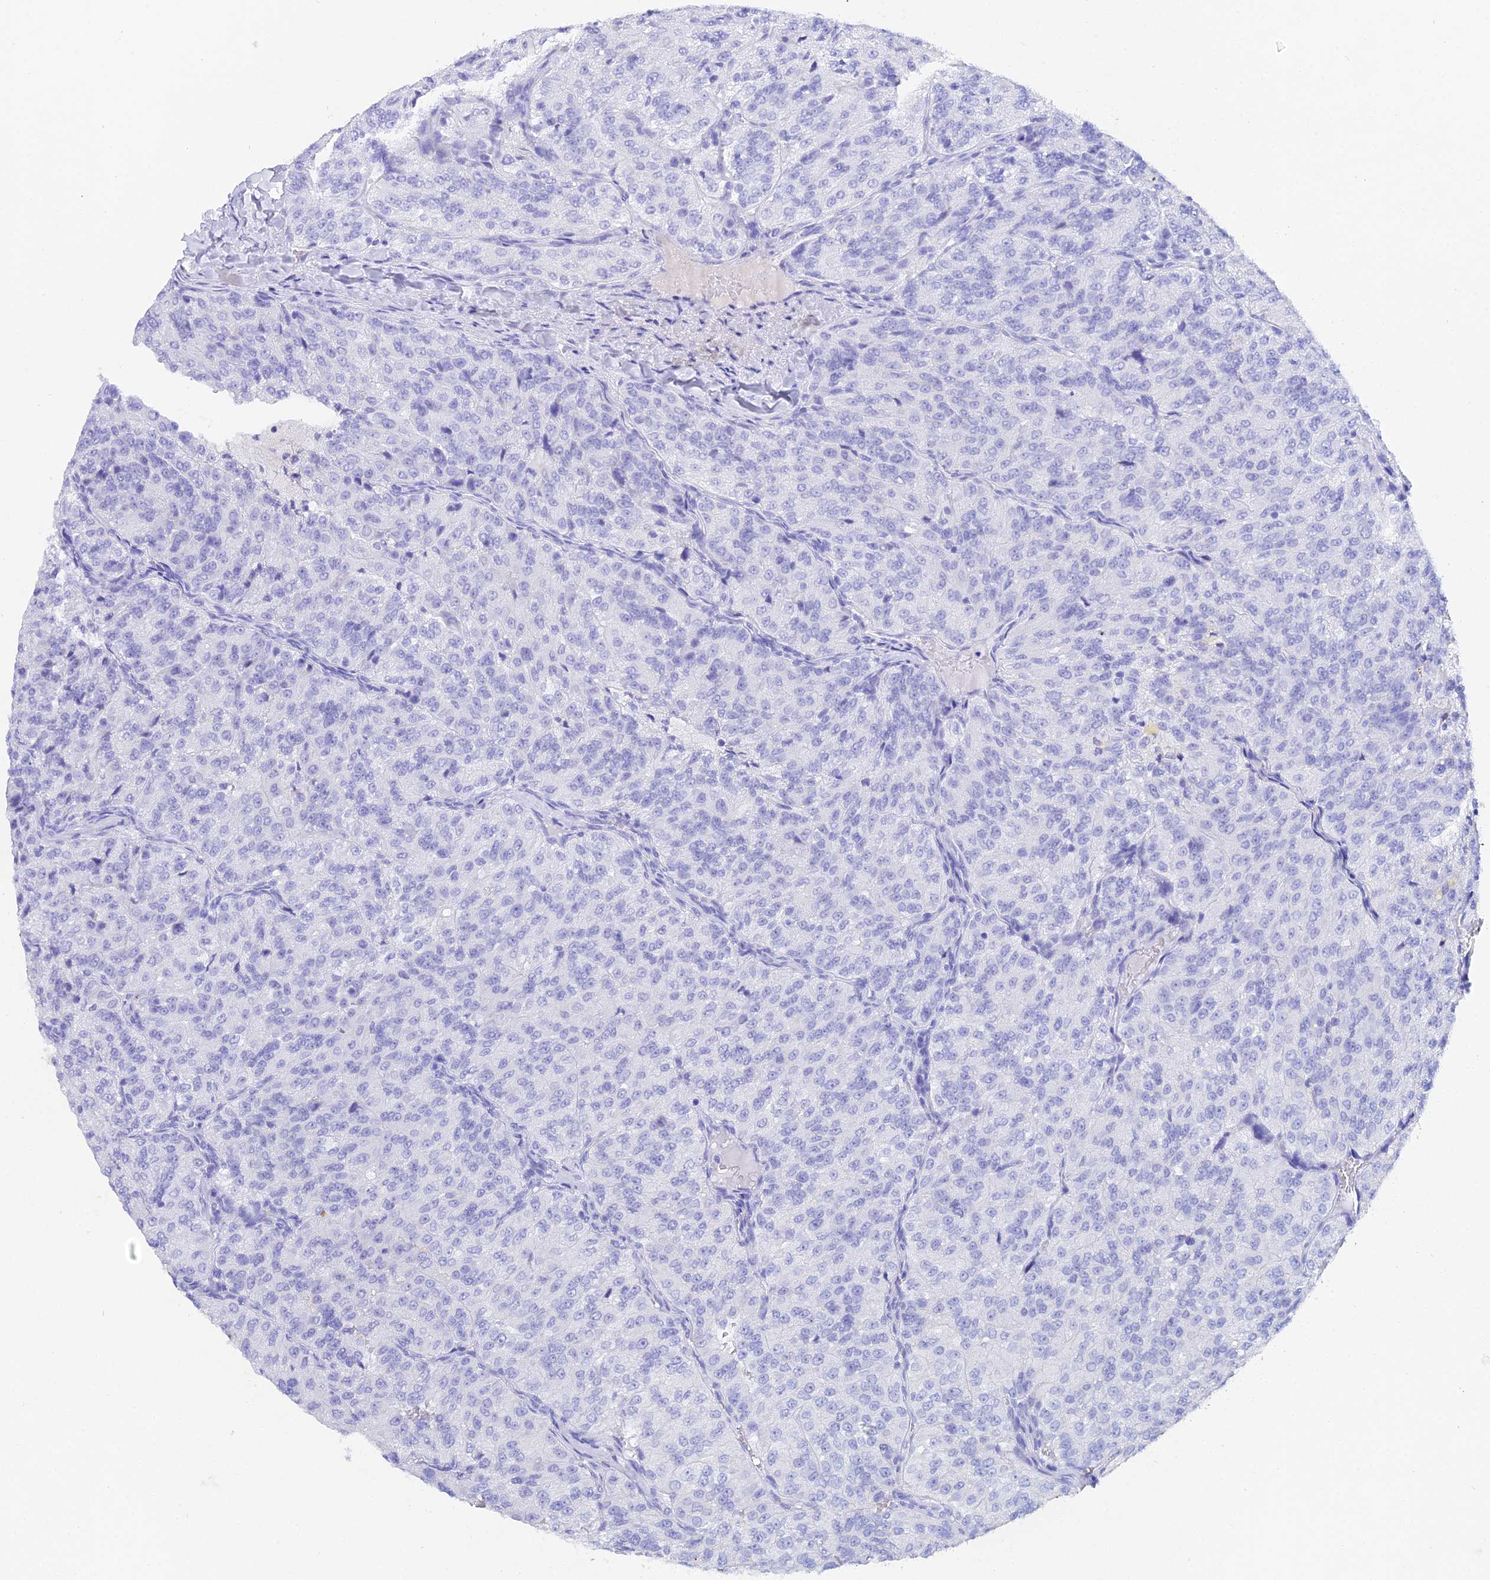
{"staining": {"intensity": "negative", "quantity": "none", "location": "none"}, "tissue": "renal cancer", "cell_type": "Tumor cells", "image_type": "cancer", "snomed": [{"axis": "morphology", "description": "Adenocarcinoma, NOS"}, {"axis": "topography", "description": "Kidney"}], "caption": "This is an immunohistochemistry photomicrograph of renal cancer. There is no positivity in tumor cells.", "gene": "REG1A", "patient": {"sex": "female", "age": 63}}